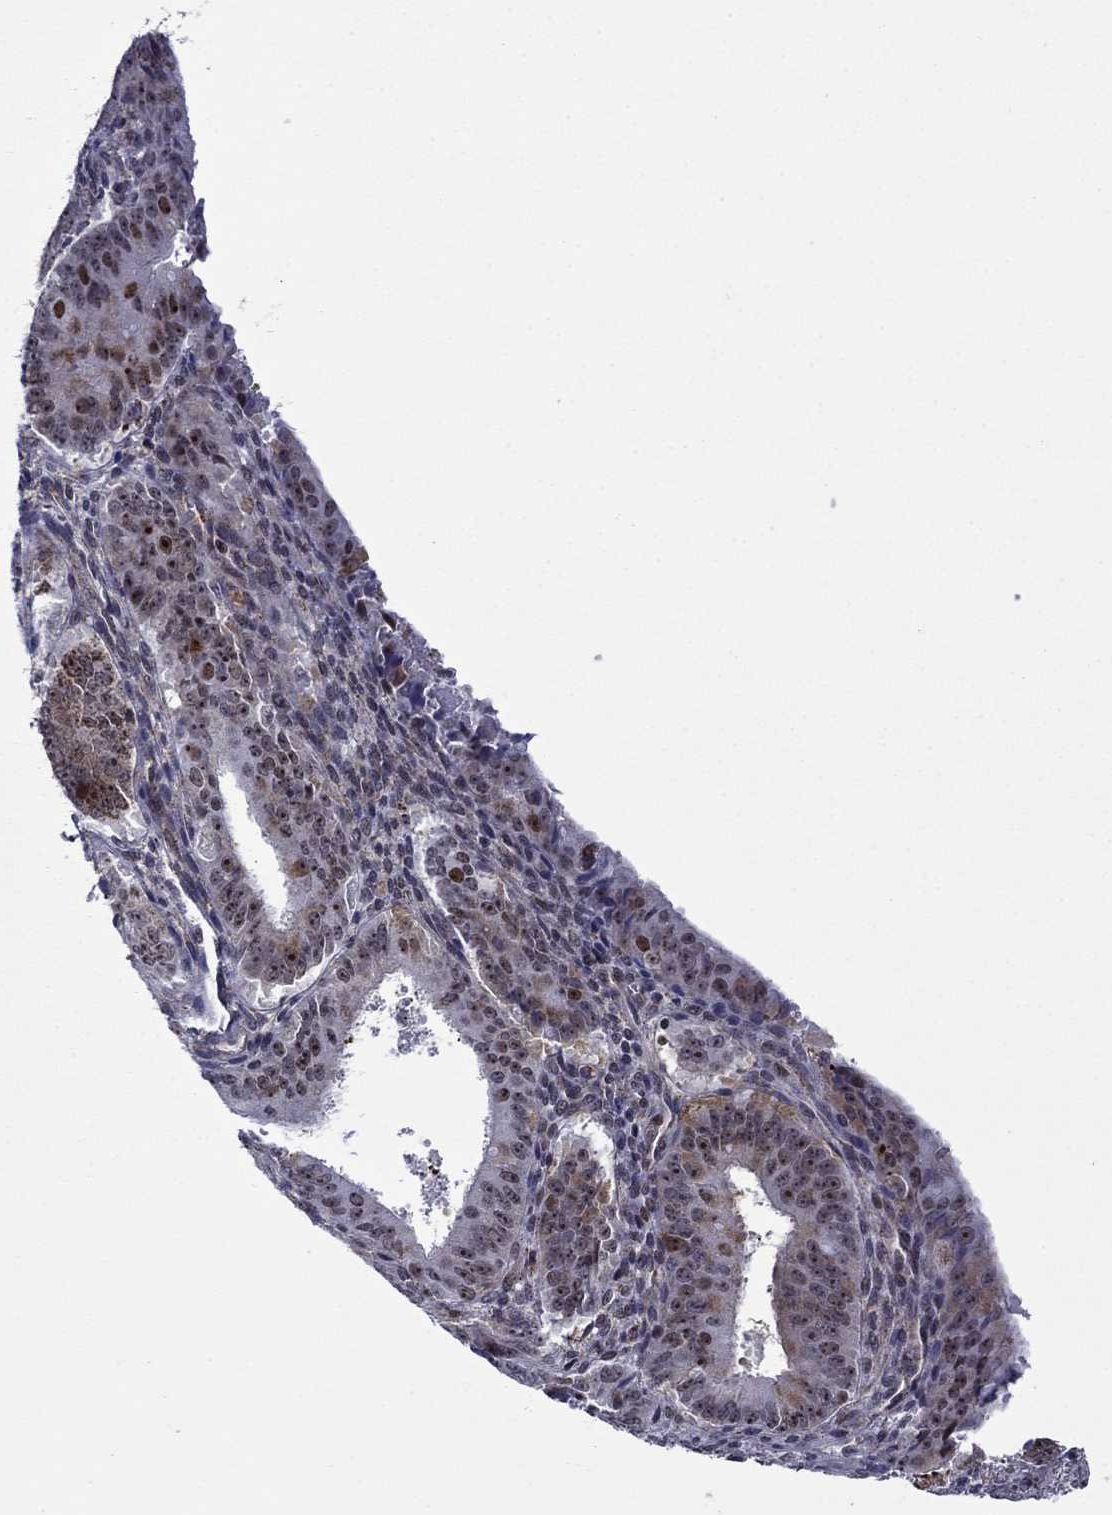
{"staining": {"intensity": "negative", "quantity": "none", "location": "none"}, "tissue": "ovarian cancer", "cell_type": "Tumor cells", "image_type": "cancer", "snomed": [{"axis": "morphology", "description": "Carcinoma, endometroid"}, {"axis": "topography", "description": "Ovary"}], "caption": "A histopathology image of human ovarian endometroid carcinoma is negative for staining in tumor cells.", "gene": "SURF2", "patient": {"sex": "female", "age": 42}}